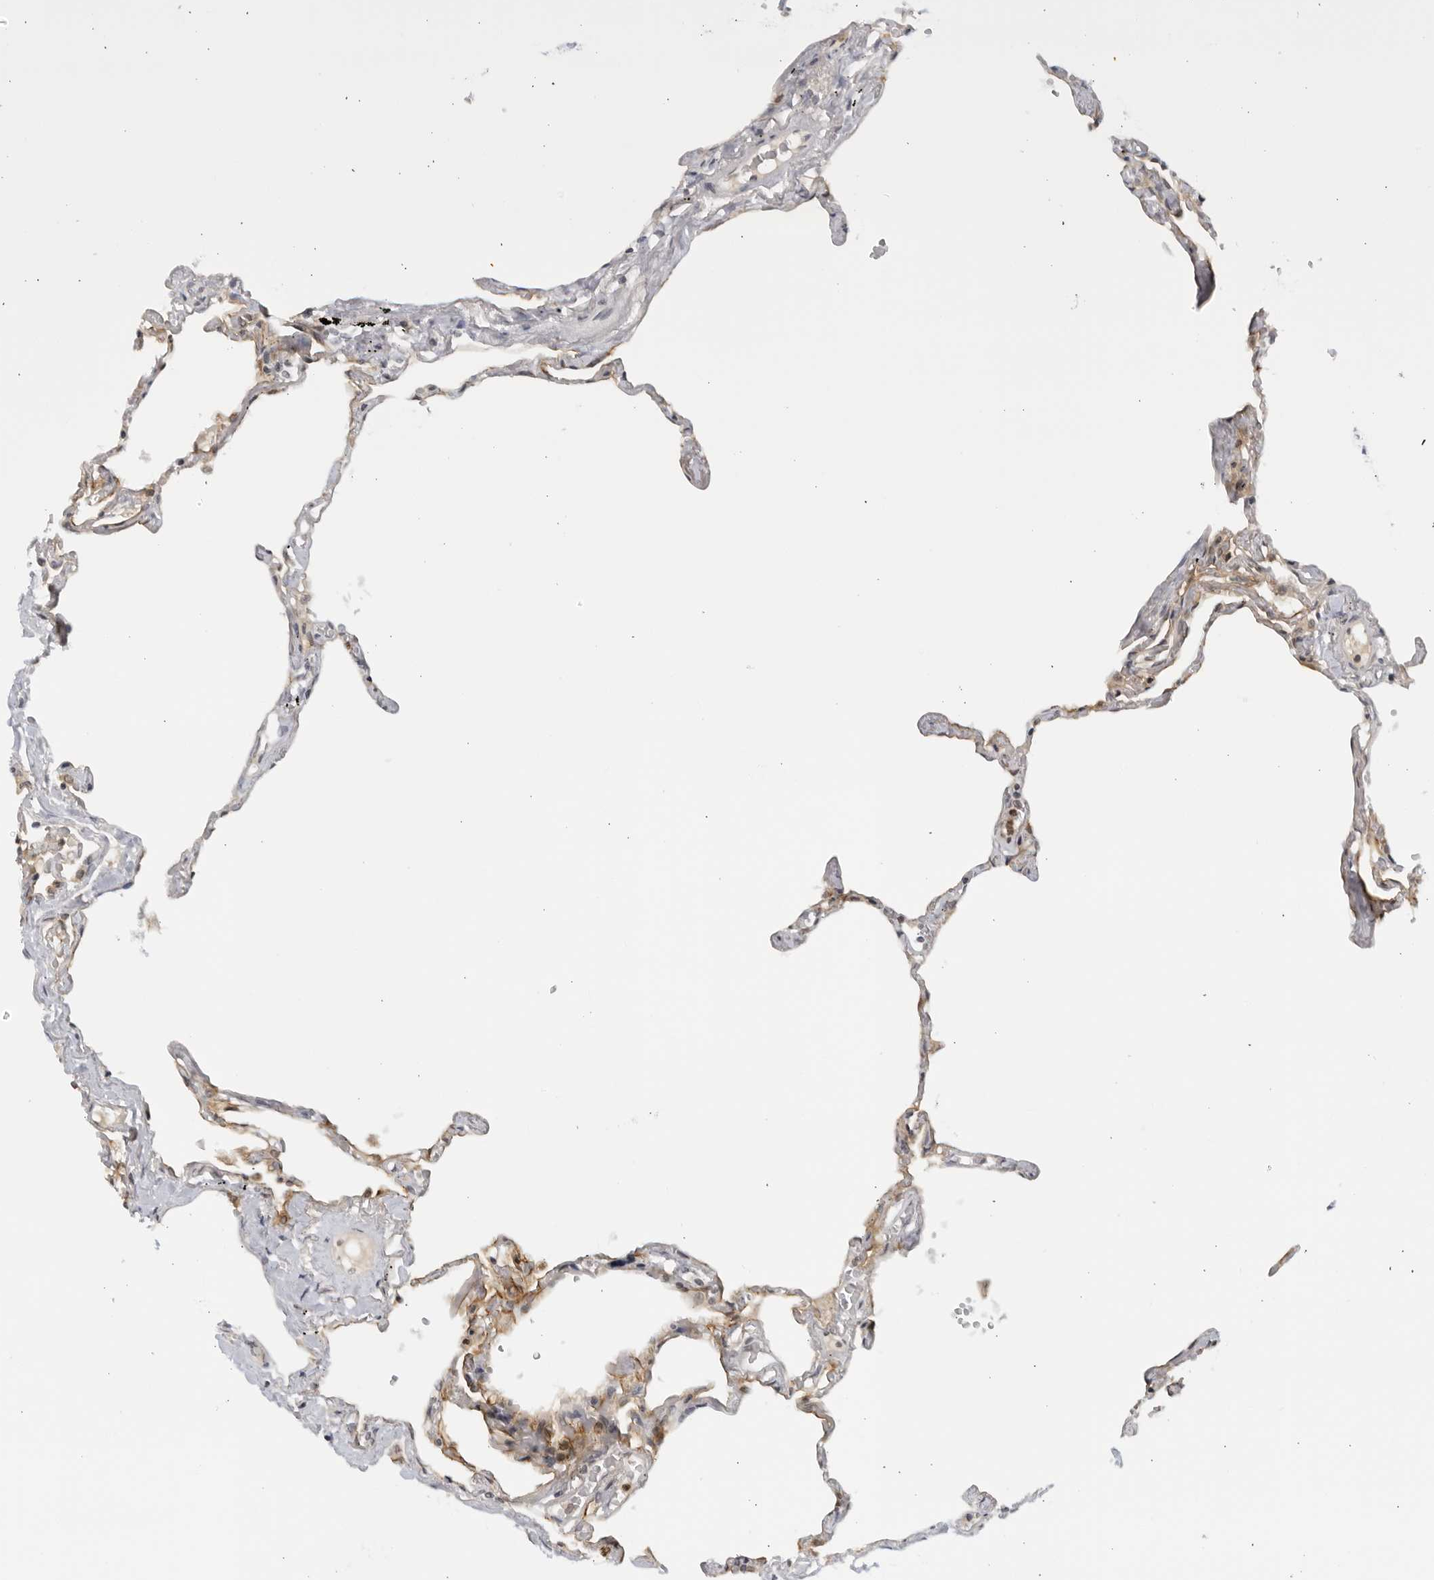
{"staining": {"intensity": "weak", "quantity": "25%-75%", "location": "cytoplasmic/membranous"}, "tissue": "lung", "cell_type": "Alveolar cells", "image_type": "normal", "snomed": [{"axis": "morphology", "description": "Normal tissue, NOS"}, {"axis": "topography", "description": "Lung"}], "caption": "A low amount of weak cytoplasmic/membranous positivity is appreciated in about 25%-75% of alveolar cells in unremarkable lung.", "gene": "RAB11FIP3", "patient": {"sex": "female", "age": 67}}